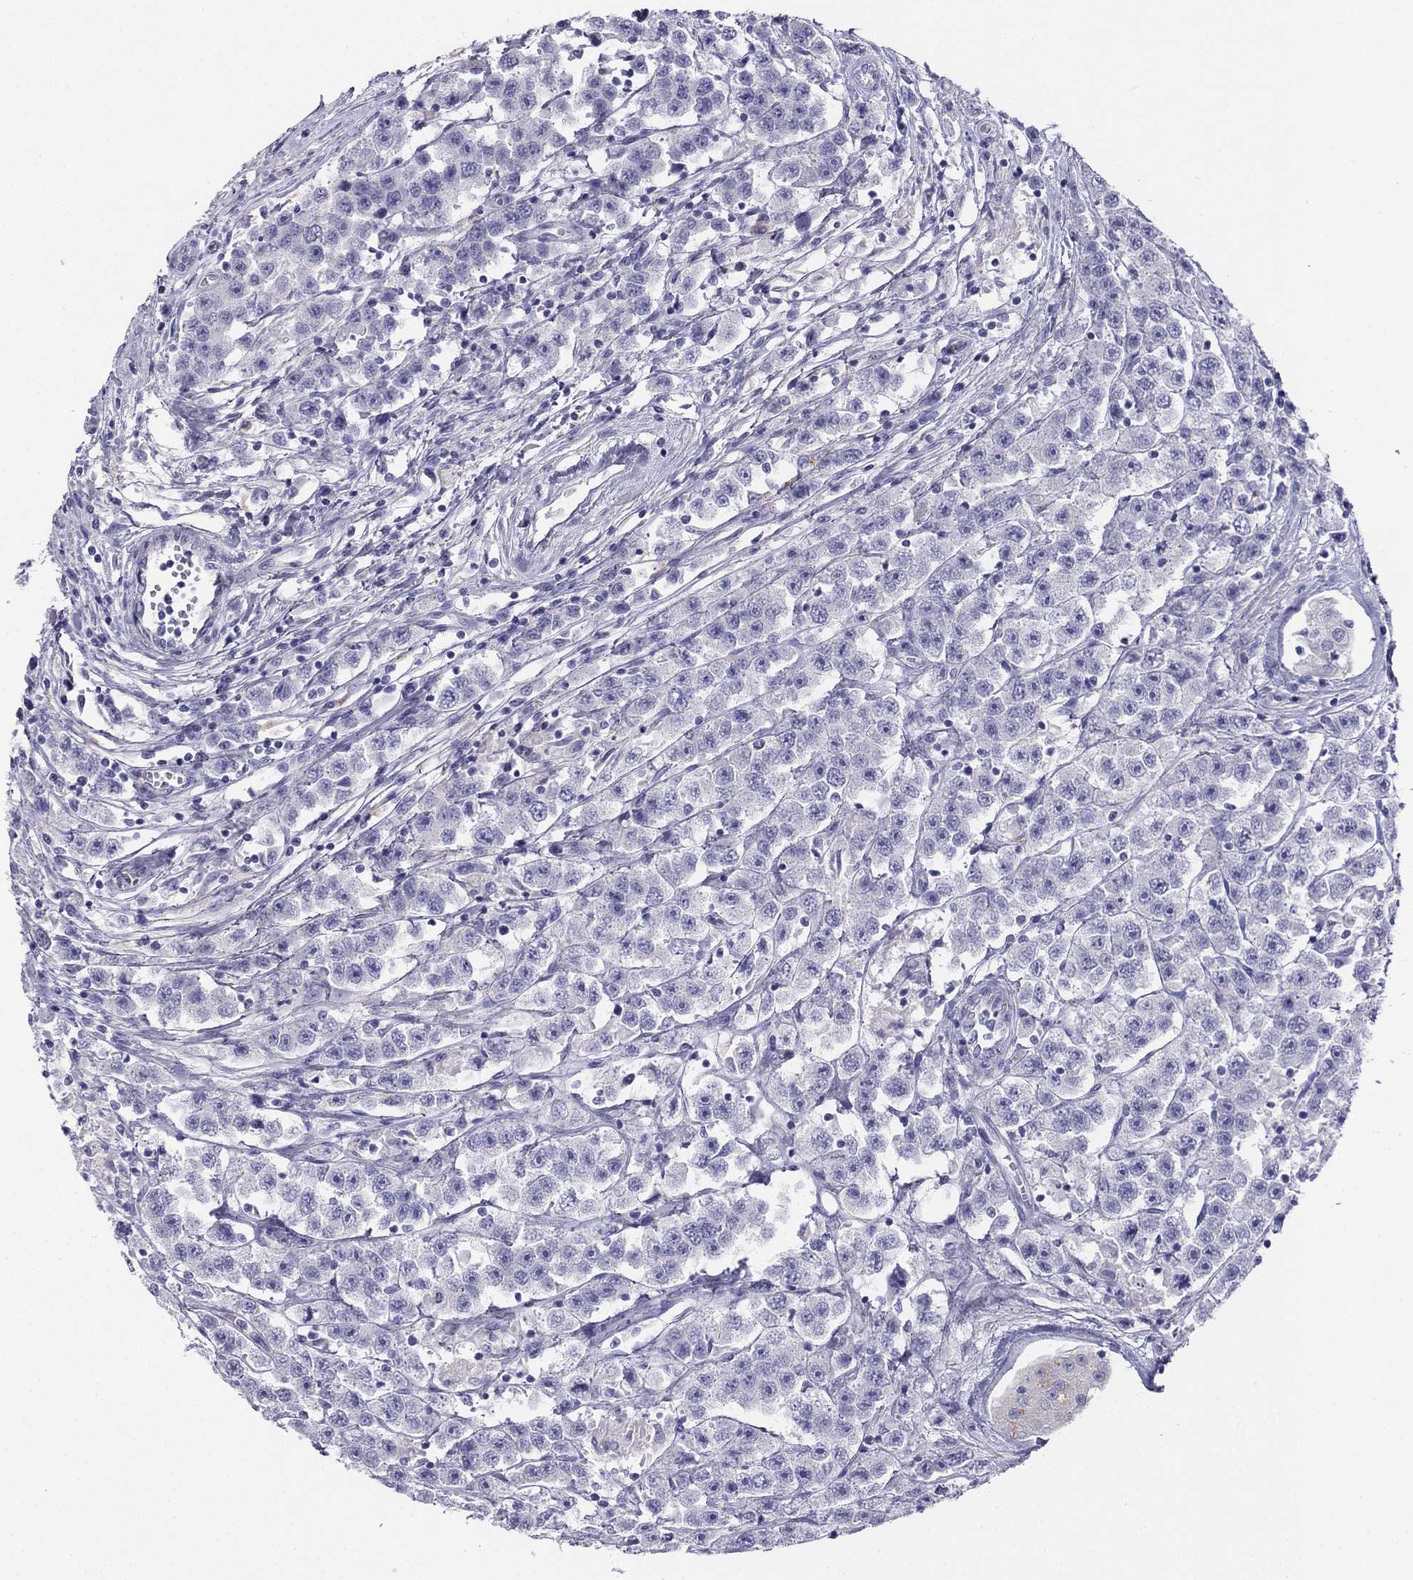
{"staining": {"intensity": "negative", "quantity": "none", "location": "none"}, "tissue": "testis cancer", "cell_type": "Tumor cells", "image_type": "cancer", "snomed": [{"axis": "morphology", "description": "Seminoma, NOS"}, {"axis": "topography", "description": "Testis"}], "caption": "An IHC photomicrograph of testis cancer (seminoma) is shown. There is no staining in tumor cells of testis cancer (seminoma). (DAB immunohistochemistry visualized using brightfield microscopy, high magnification).", "gene": "ALOXE3", "patient": {"sex": "male", "age": 45}}